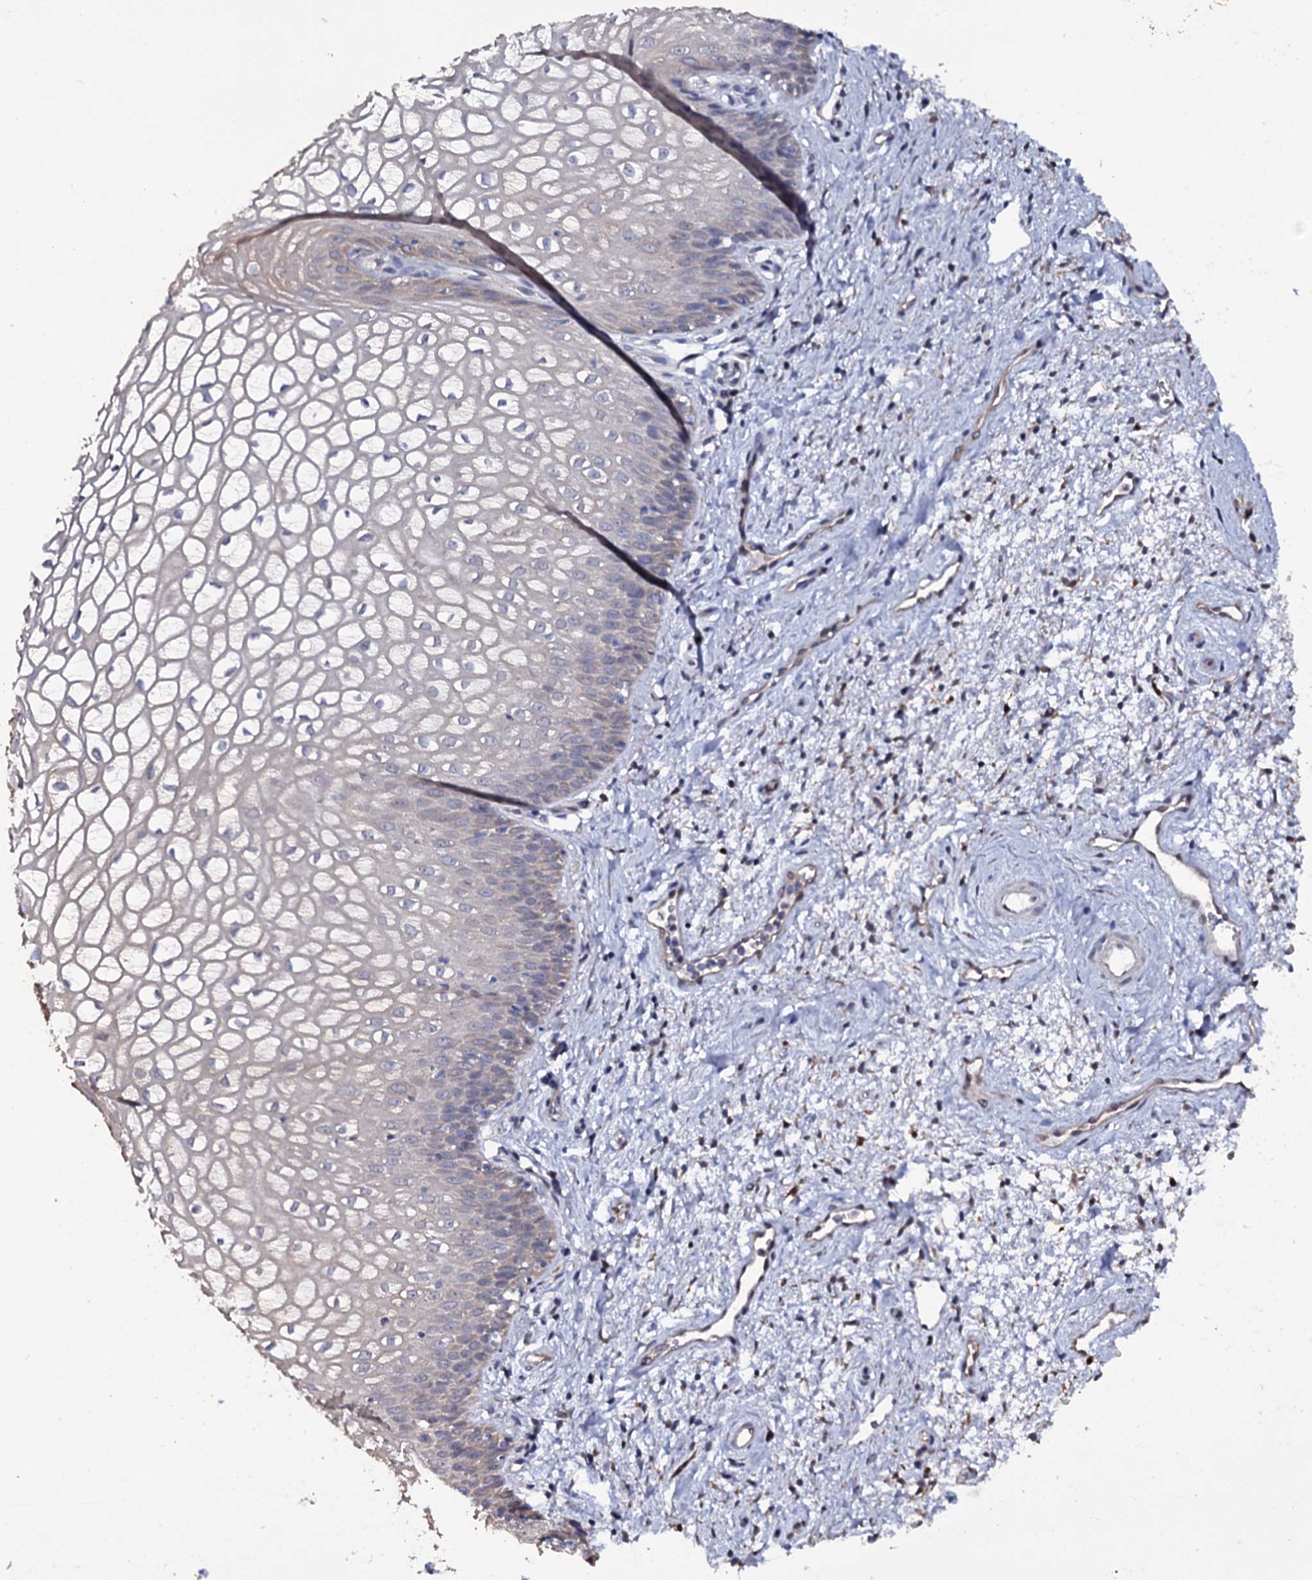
{"staining": {"intensity": "weak", "quantity": "<25%", "location": "cytoplasmic/membranous"}, "tissue": "vagina", "cell_type": "Squamous epithelial cells", "image_type": "normal", "snomed": [{"axis": "morphology", "description": "Normal tissue, NOS"}, {"axis": "topography", "description": "Vagina"}], "caption": "IHC histopathology image of benign vagina: human vagina stained with DAB (3,3'-diaminobenzidine) shows no significant protein staining in squamous epithelial cells.", "gene": "CRYL1", "patient": {"sex": "female", "age": 34}}